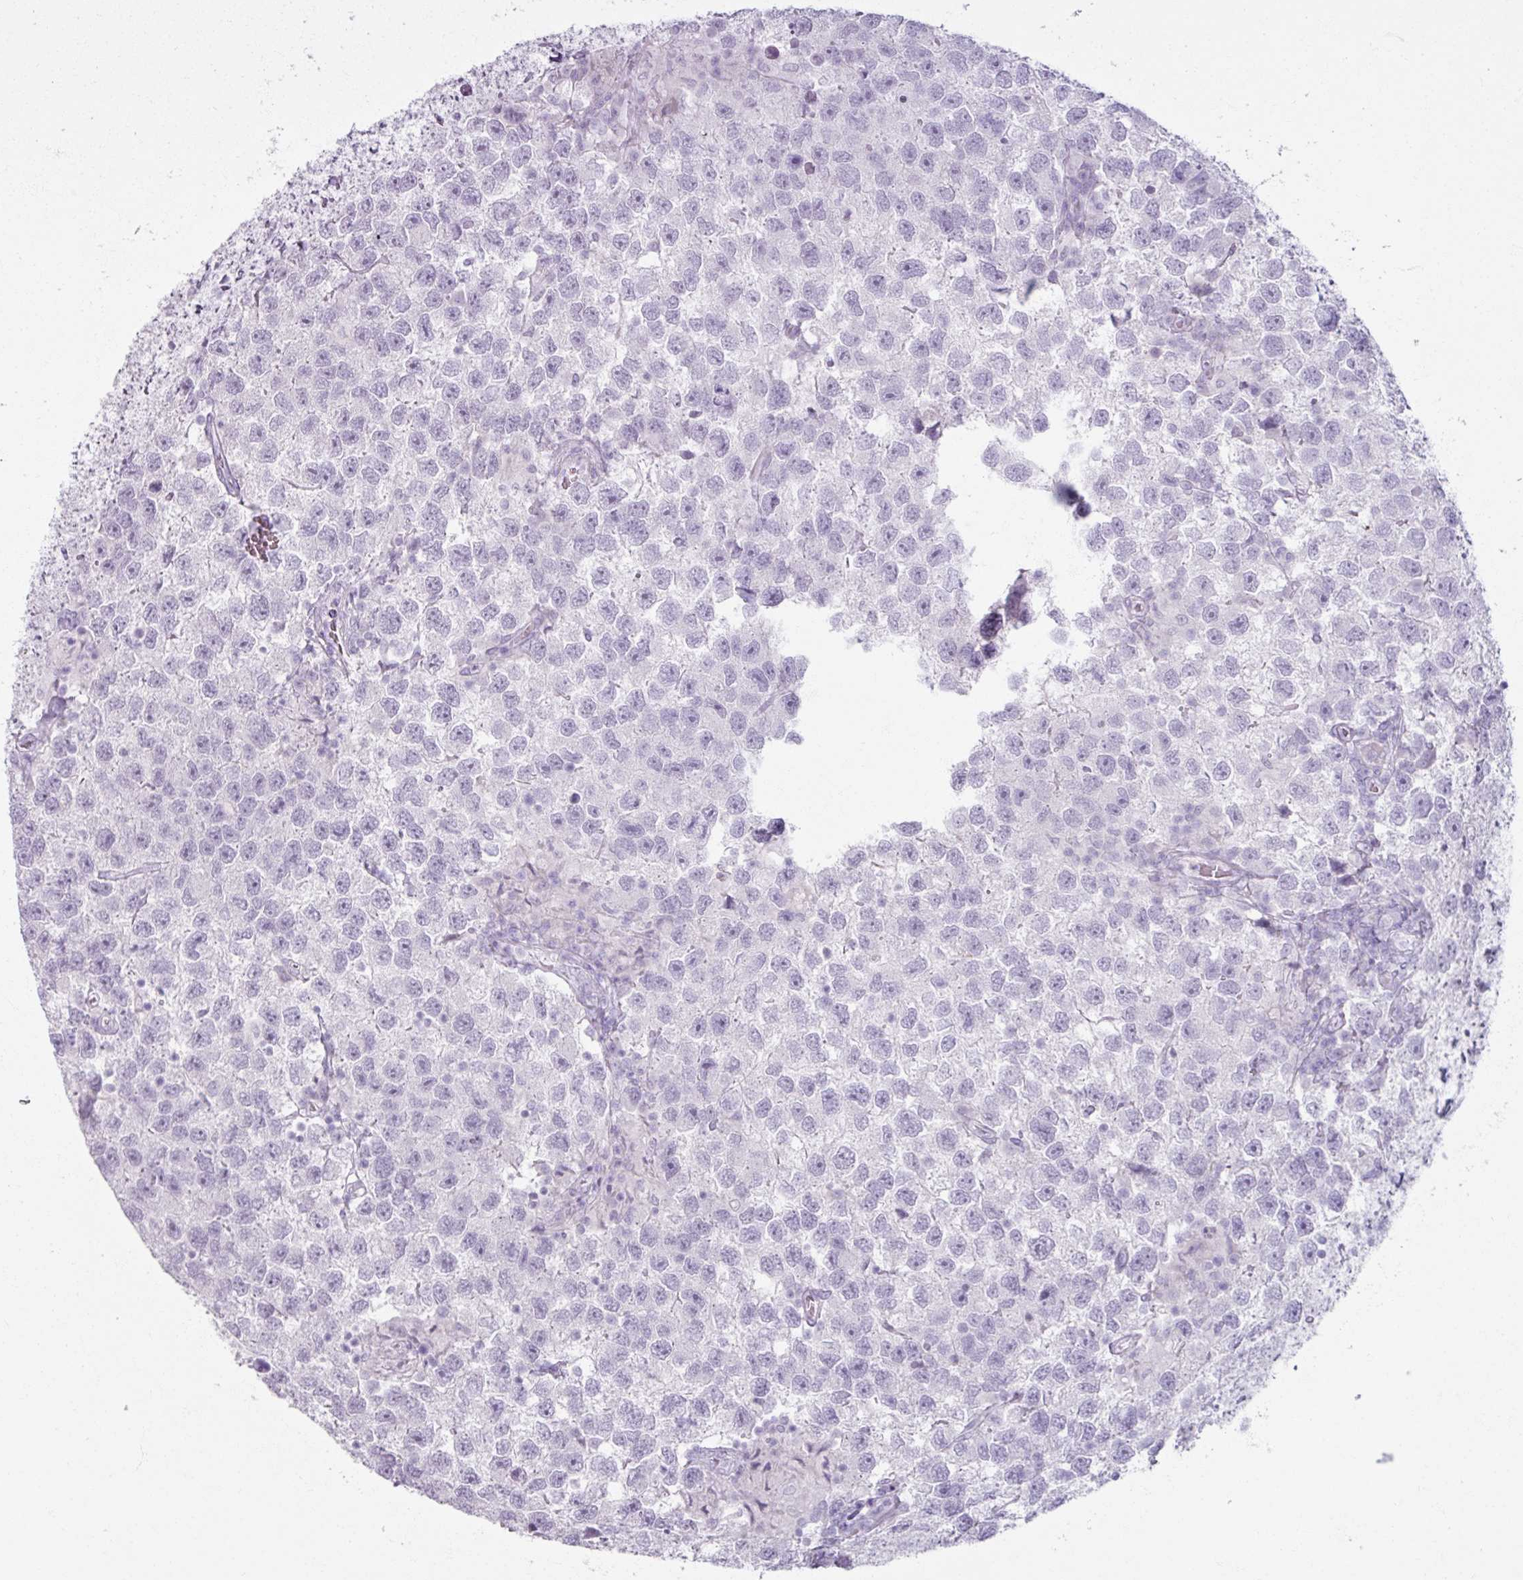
{"staining": {"intensity": "negative", "quantity": "none", "location": "none"}, "tissue": "testis cancer", "cell_type": "Tumor cells", "image_type": "cancer", "snomed": [{"axis": "morphology", "description": "Seminoma, NOS"}, {"axis": "topography", "description": "Testis"}], "caption": "Immunohistochemistry (IHC) of human testis seminoma displays no expression in tumor cells. Nuclei are stained in blue.", "gene": "ARG1", "patient": {"sex": "male", "age": 26}}